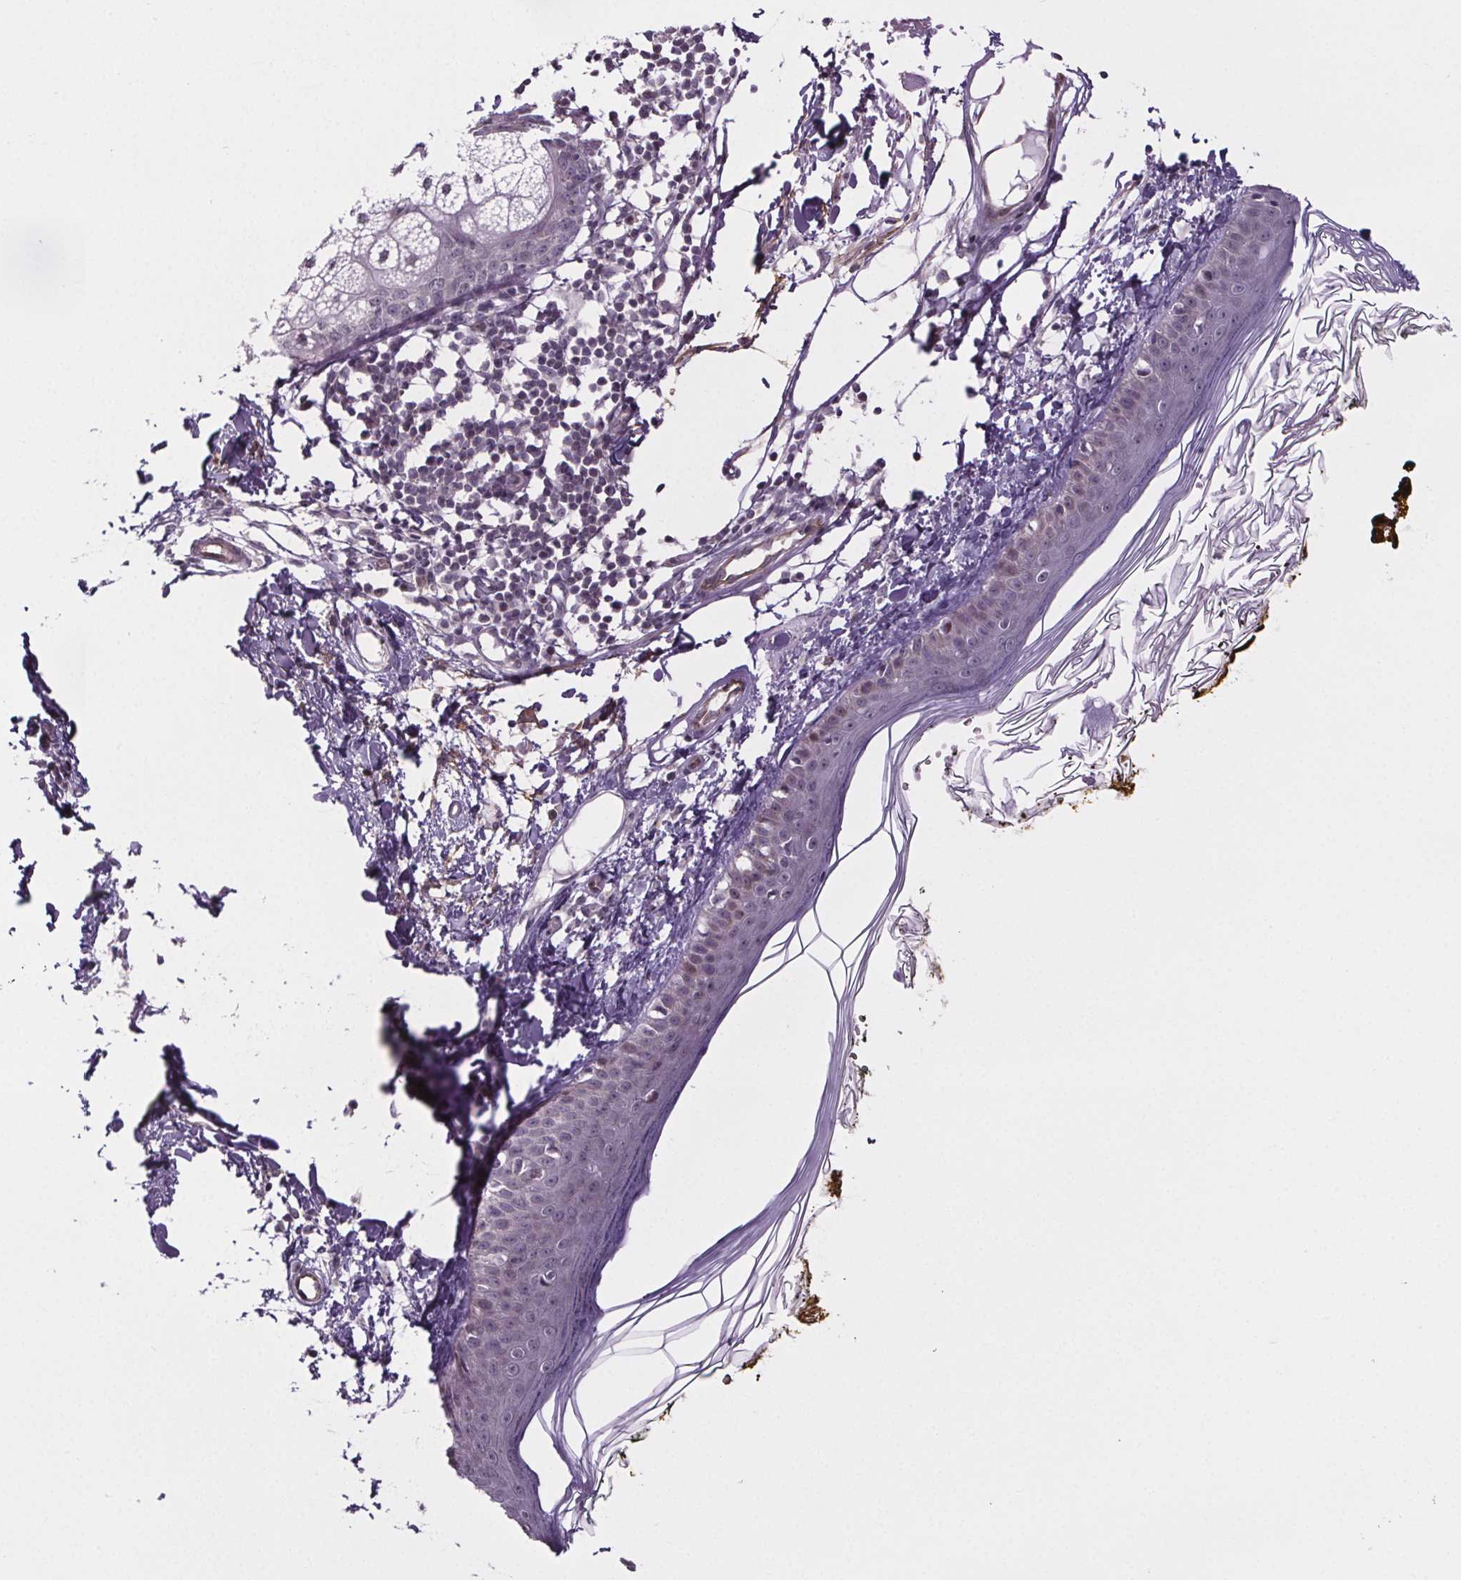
{"staining": {"intensity": "negative", "quantity": "none", "location": "none"}, "tissue": "skin", "cell_type": "Fibroblasts", "image_type": "normal", "snomed": [{"axis": "morphology", "description": "Normal tissue, NOS"}, {"axis": "topography", "description": "Skin"}], "caption": "This is an immunohistochemistry (IHC) image of unremarkable human skin. There is no staining in fibroblasts.", "gene": "TTC12", "patient": {"sex": "male", "age": 76}}